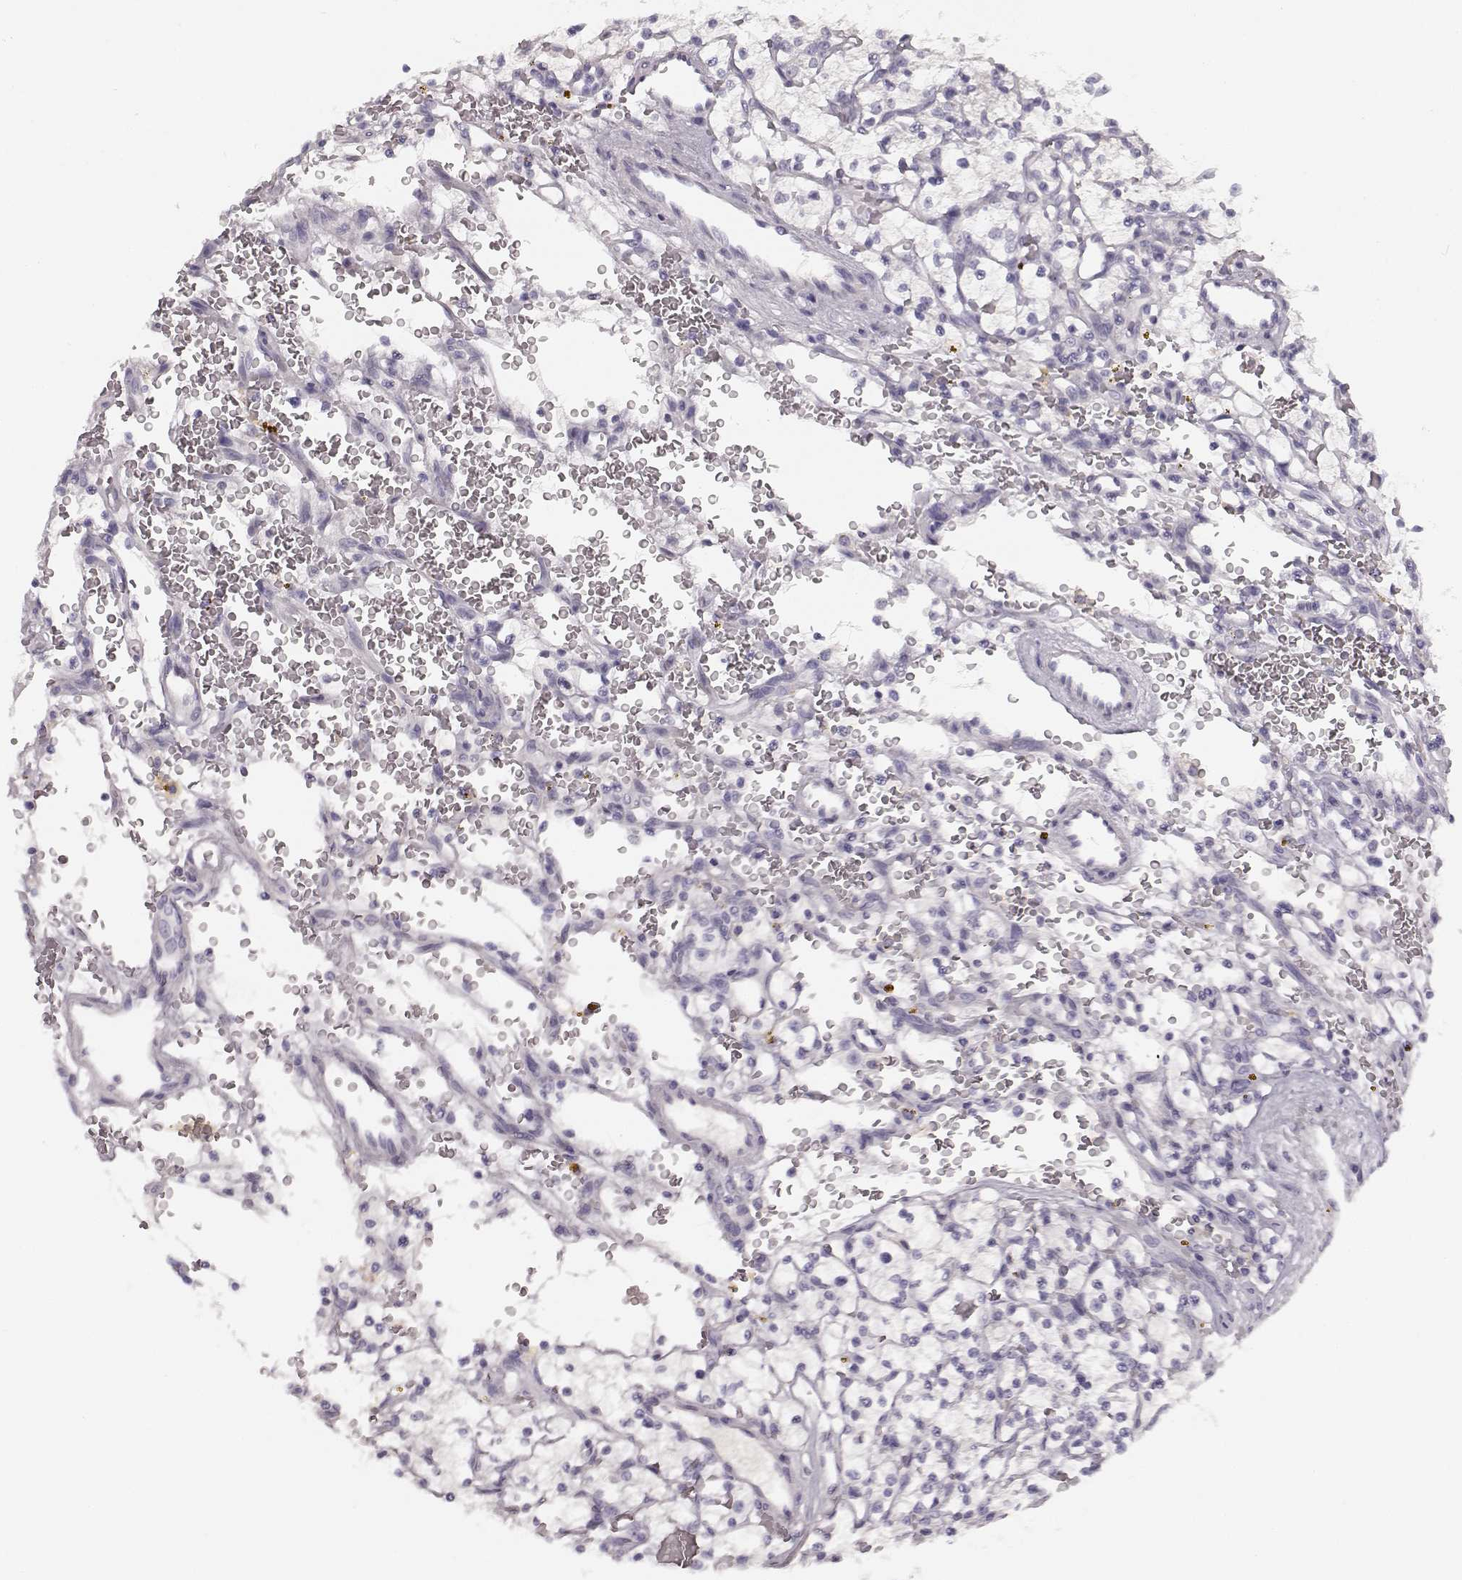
{"staining": {"intensity": "negative", "quantity": "none", "location": "none"}, "tissue": "renal cancer", "cell_type": "Tumor cells", "image_type": "cancer", "snomed": [{"axis": "morphology", "description": "Adenocarcinoma, NOS"}, {"axis": "topography", "description": "Kidney"}], "caption": "Immunohistochemistry (IHC) micrograph of neoplastic tissue: human renal adenocarcinoma stained with DAB exhibits no significant protein expression in tumor cells. (DAB (3,3'-diaminobenzidine) immunohistochemistry (IHC) with hematoxylin counter stain).", "gene": "KIAA0319", "patient": {"sex": "female", "age": 64}}